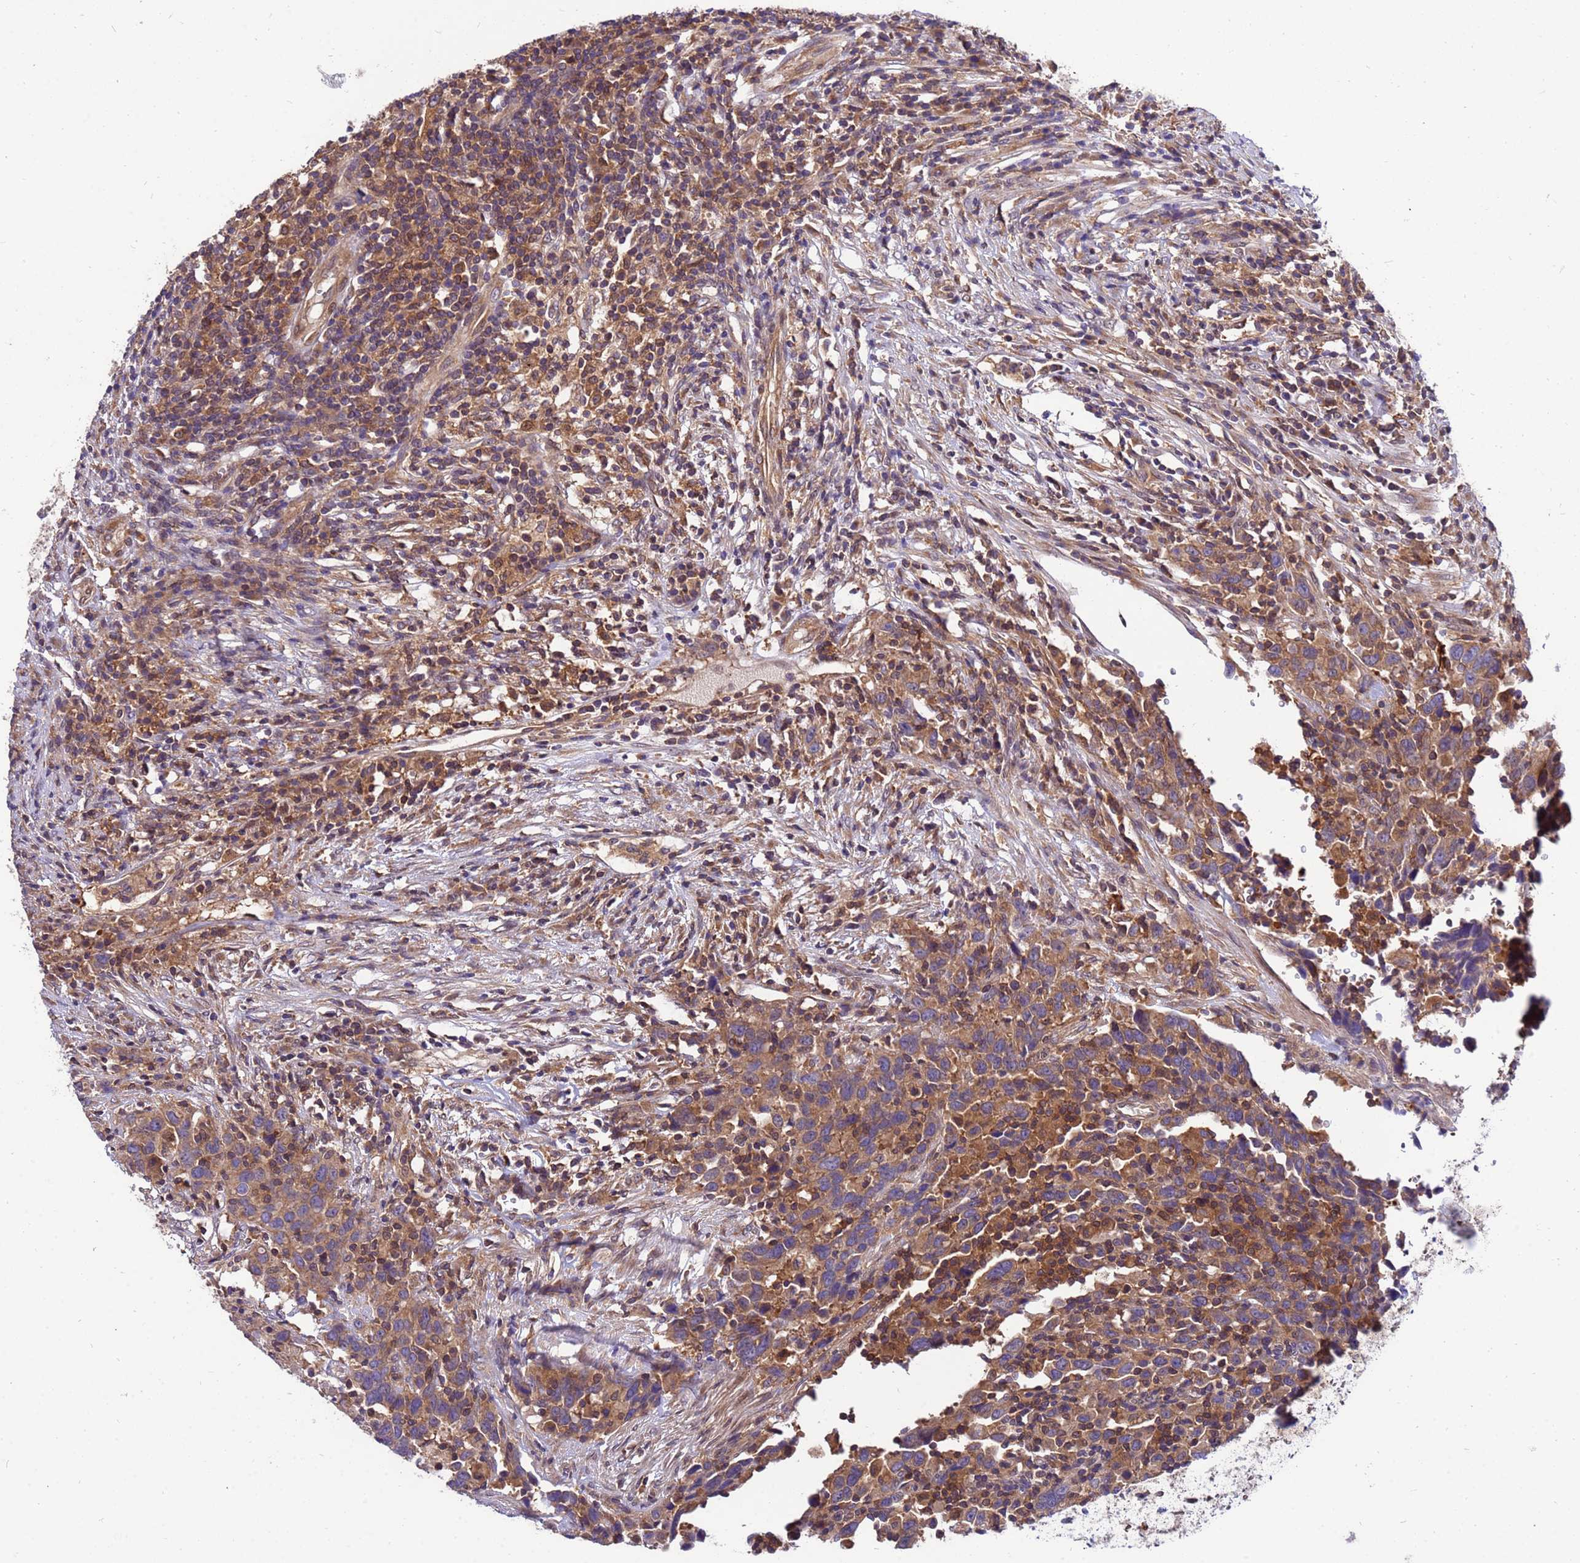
{"staining": {"intensity": "weak", "quantity": ">75%", "location": "cytoplasmic/membranous"}, "tissue": "urothelial cancer", "cell_type": "Tumor cells", "image_type": "cancer", "snomed": [{"axis": "morphology", "description": "Urothelial carcinoma, High grade"}, {"axis": "topography", "description": "Urinary bladder"}], "caption": "DAB immunohistochemical staining of urothelial carcinoma (high-grade) exhibits weak cytoplasmic/membranous protein staining in about >75% of tumor cells. (DAB (3,3'-diaminobenzidine) IHC with brightfield microscopy, high magnification).", "gene": "GET3", "patient": {"sex": "male", "age": 61}}